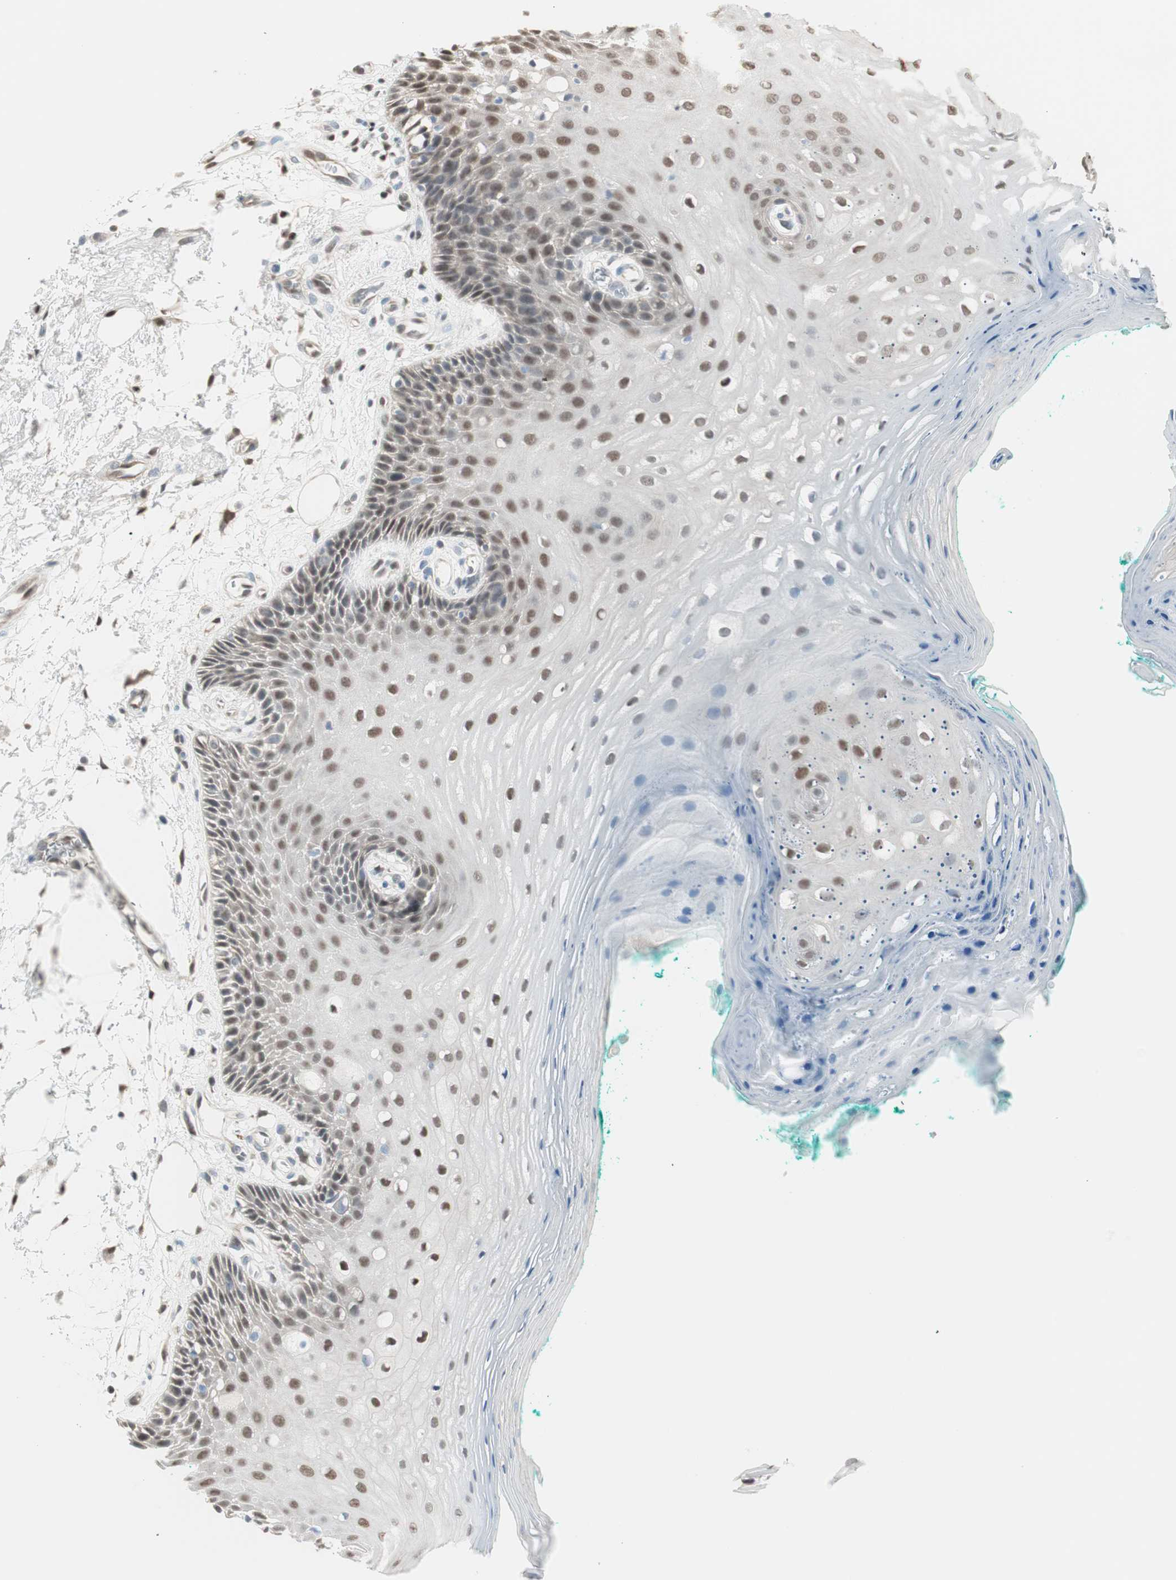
{"staining": {"intensity": "moderate", "quantity": "25%-75%", "location": "nuclear"}, "tissue": "oral mucosa", "cell_type": "Squamous epithelial cells", "image_type": "normal", "snomed": [{"axis": "morphology", "description": "Normal tissue, NOS"}, {"axis": "topography", "description": "Skeletal muscle"}, {"axis": "topography", "description": "Oral tissue"}, {"axis": "topography", "description": "Peripheral nerve tissue"}], "caption": "DAB (3,3'-diaminobenzidine) immunohistochemical staining of unremarkable human oral mucosa shows moderate nuclear protein staining in approximately 25%-75% of squamous epithelial cells.", "gene": "LONP2", "patient": {"sex": "female", "age": 84}}